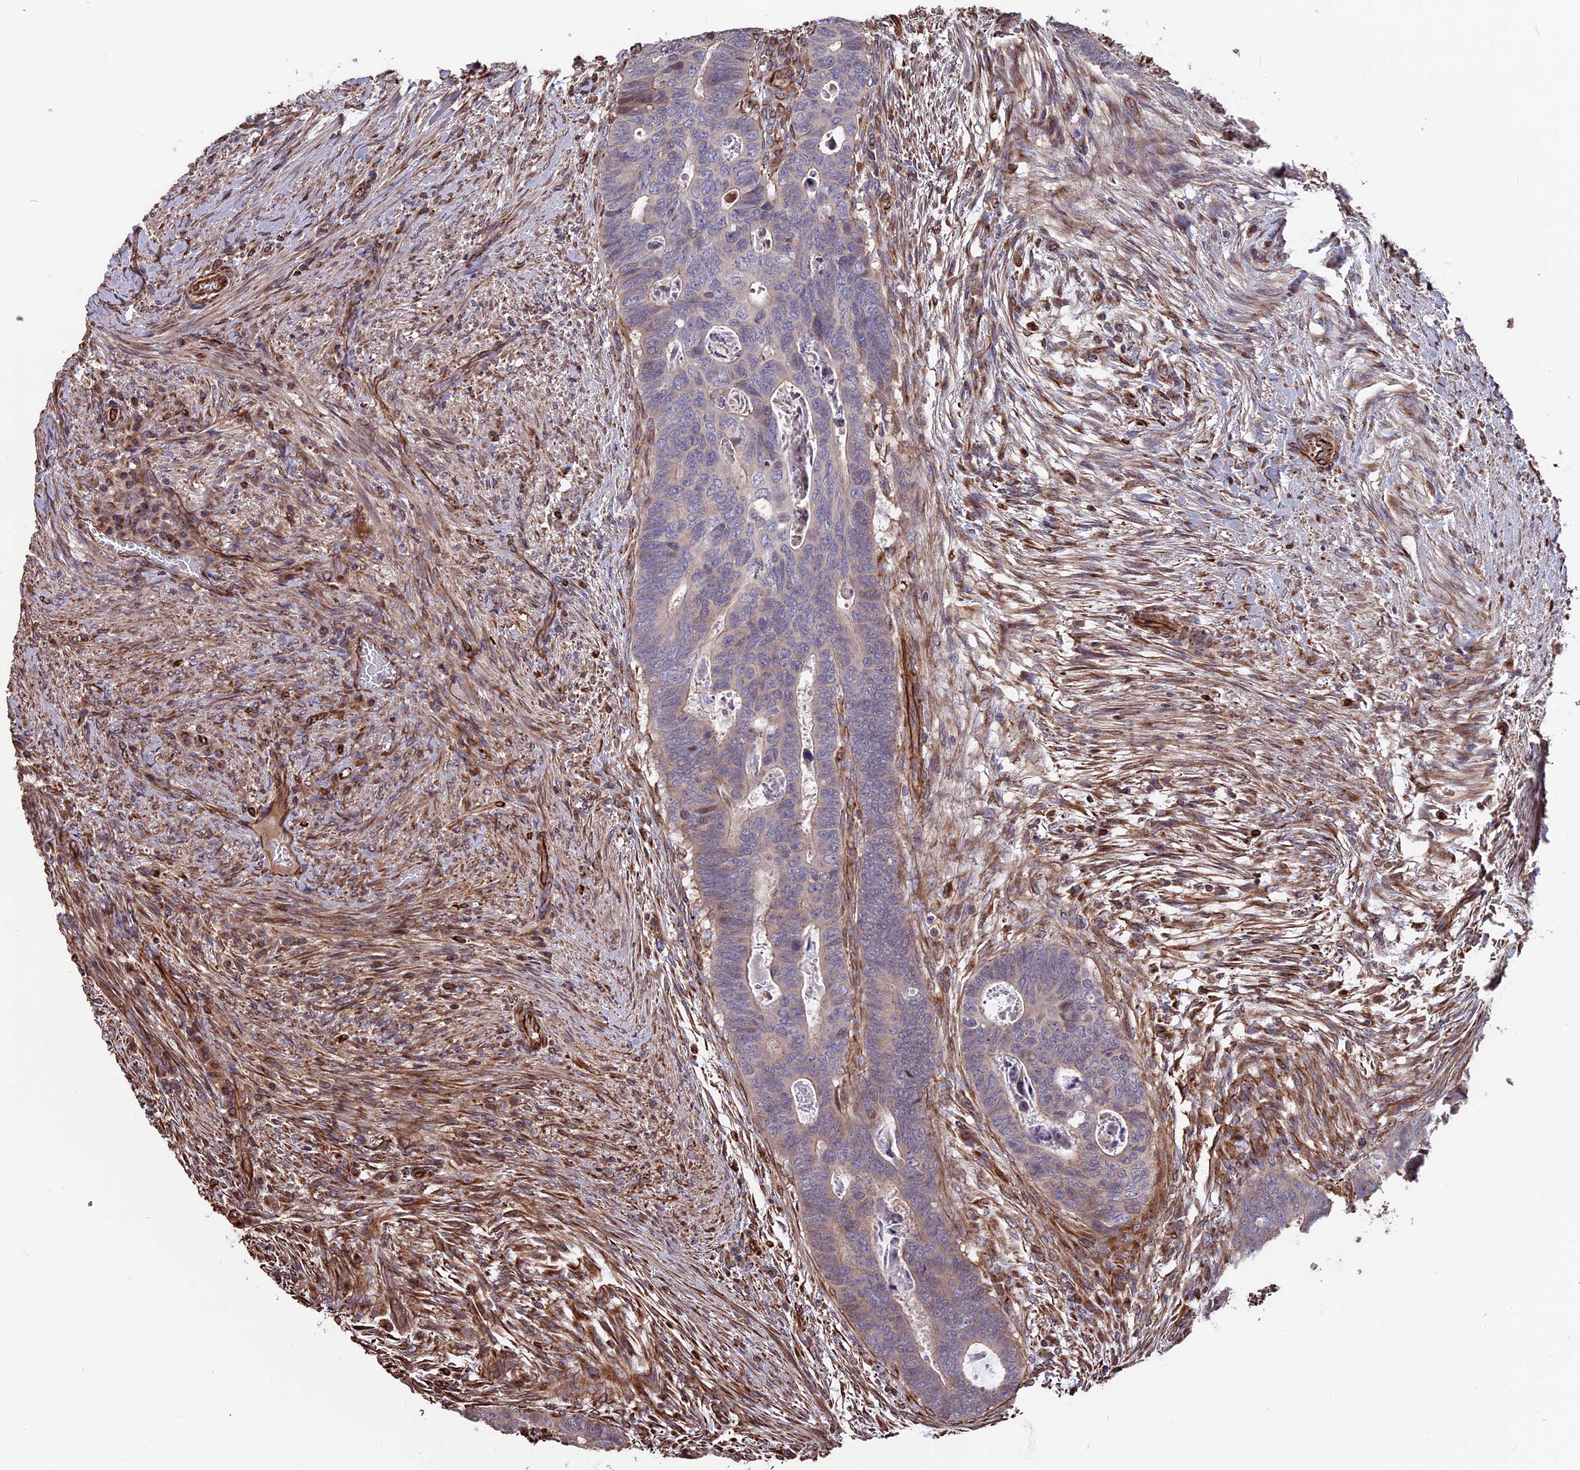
{"staining": {"intensity": "weak", "quantity": "<25%", "location": "cytoplasmic/membranous"}, "tissue": "colorectal cancer", "cell_type": "Tumor cells", "image_type": "cancer", "snomed": [{"axis": "morphology", "description": "Adenocarcinoma, NOS"}, {"axis": "topography", "description": "Rectum"}], "caption": "Tumor cells show no significant positivity in colorectal cancer.", "gene": "SEH1L", "patient": {"sex": "female", "age": 78}}